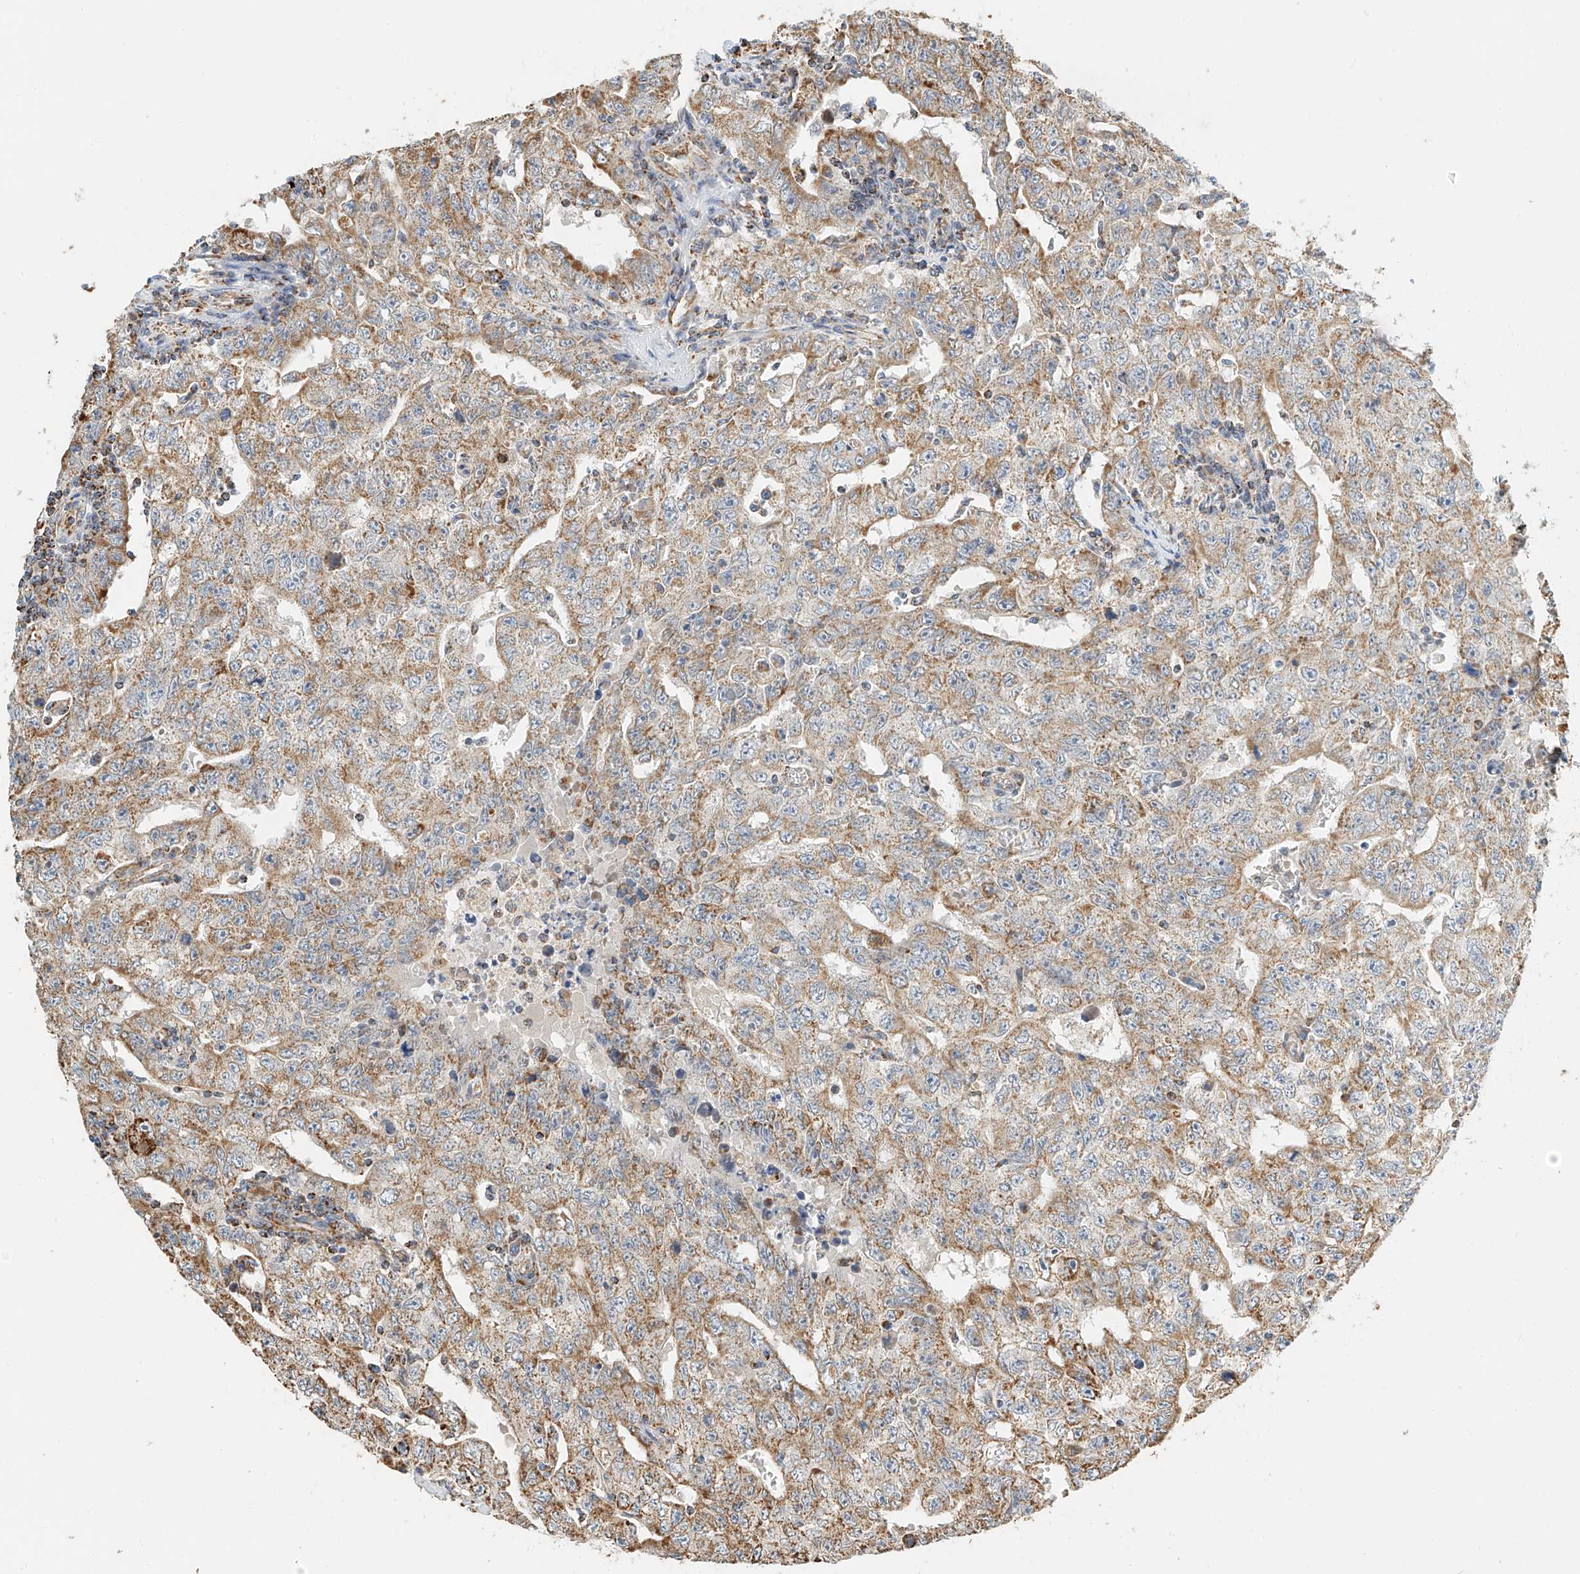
{"staining": {"intensity": "moderate", "quantity": ">75%", "location": "cytoplasmic/membranous"}, "tissue": "testis cancer", "cell_type": "Tumor cells", "image_type": "cancer", "snomed": [{"axis": "morphology", "description": "Carcinoma, Embryonal, NOS"}, {"axis": "topography", "description": "Testis"}], "caption": "Tumor cells exhibit medium levels of moderate cytoplasmic/membranous positivity in approximately >75% of cells in human testis cancer (embryonal carcinoma).", "gene": "YIPF7", "patient": {"sex": "male", "age": 26}}